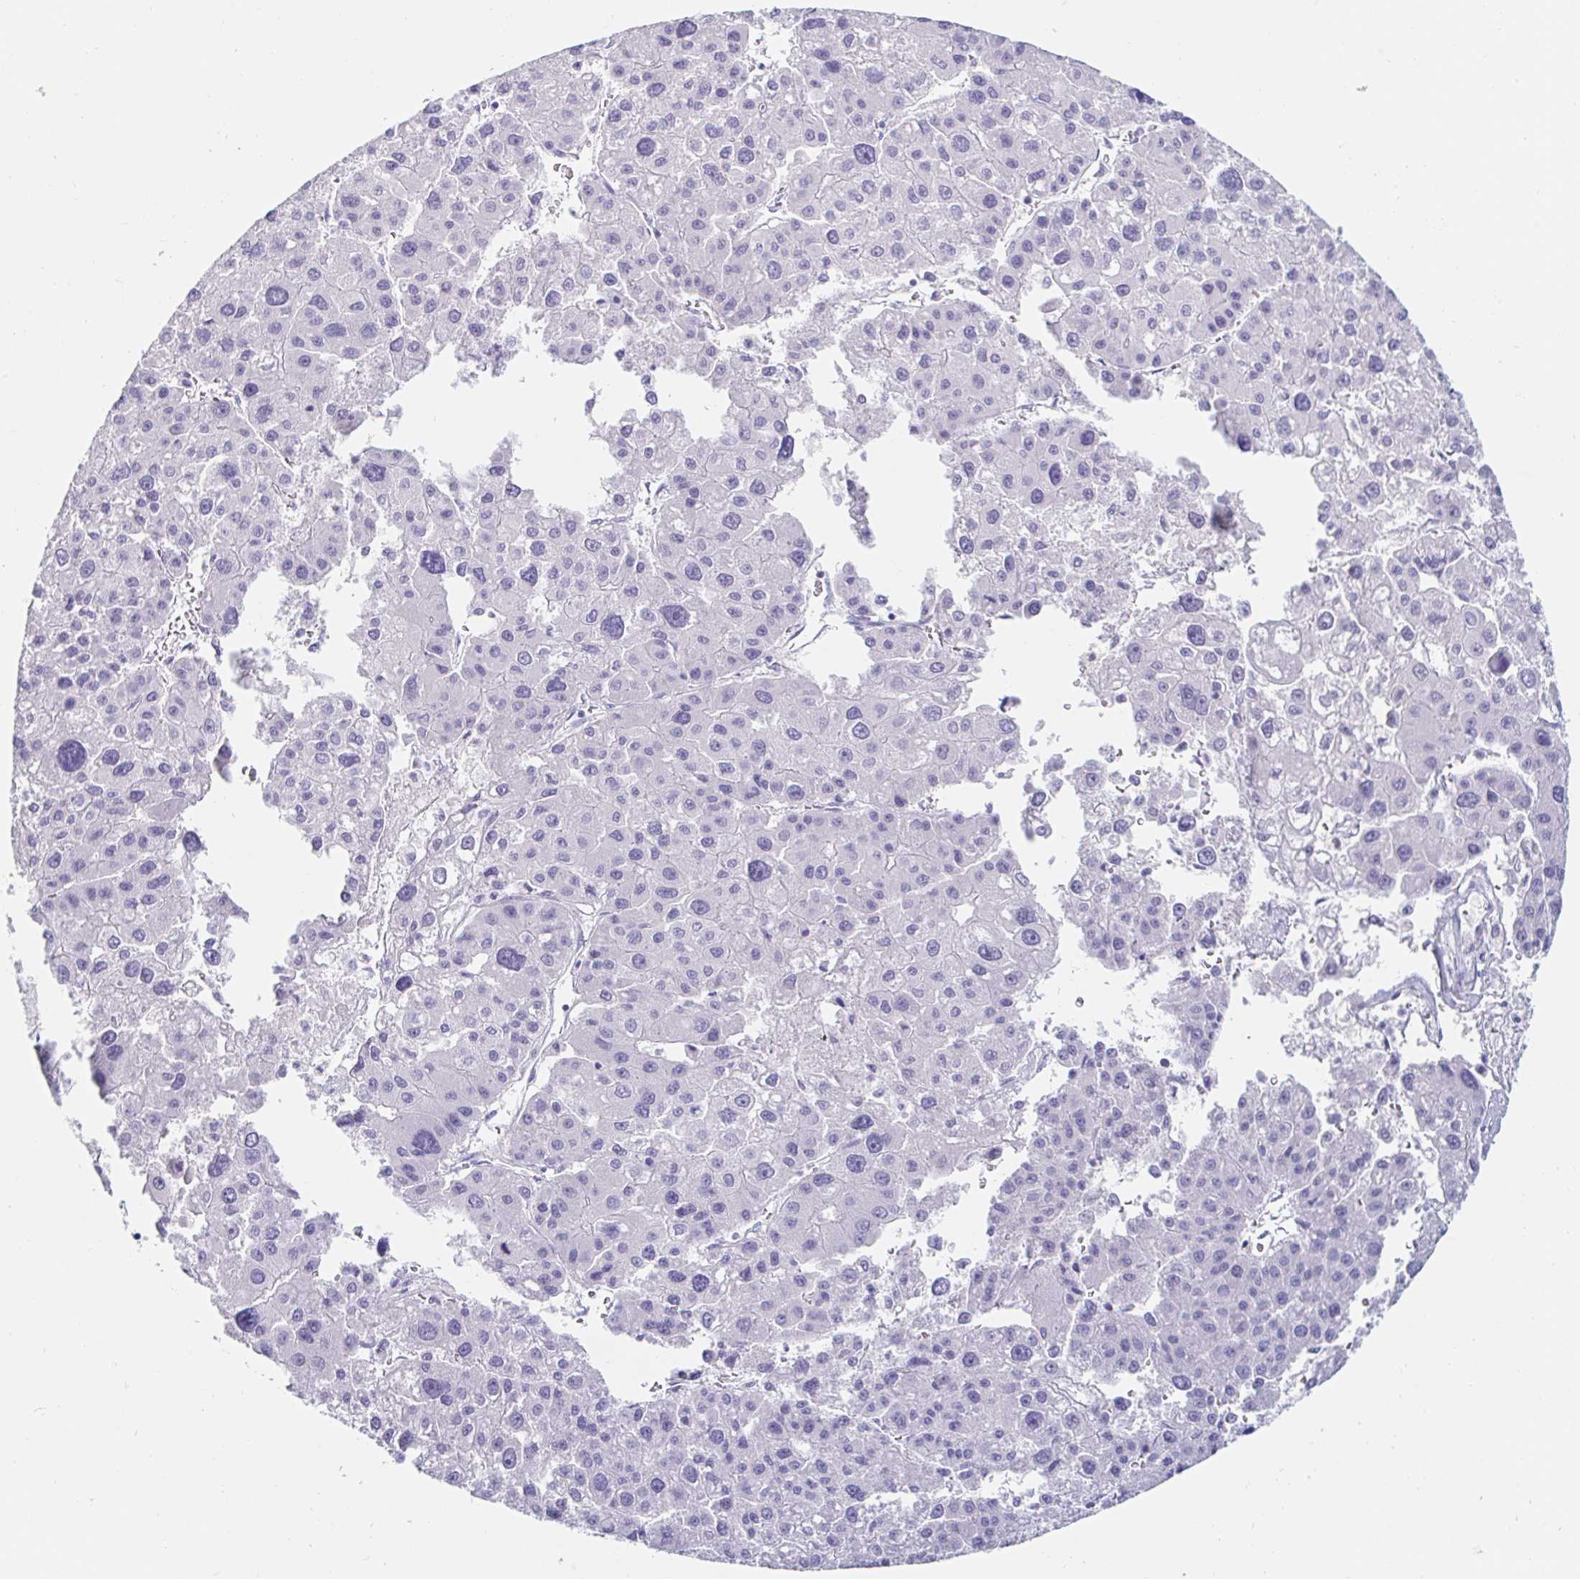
{"staining": {"intensity": "negative", "quantity": "none", "location": "none"}, "tissue": "liver cancer", "cell_type": "Tumor cells", "image_type": "cancer", "snomed": [{"axis": "morphology", "description": "Carcinoma, Hepatocellular, NOS"}, {"axis": "topography", "description": "Liver"}], "caption": "The IHC histopathology image has no significant expression in tumor cells of hepatocellular carcinoma (liver) tissue. (DAB (3,3'-diaminobenzidine) immunohistochemistry visualized using brightfield microscopy, high magnification).", "gene": "TEX44", "patient": {"sex": "male", "age": 73}}